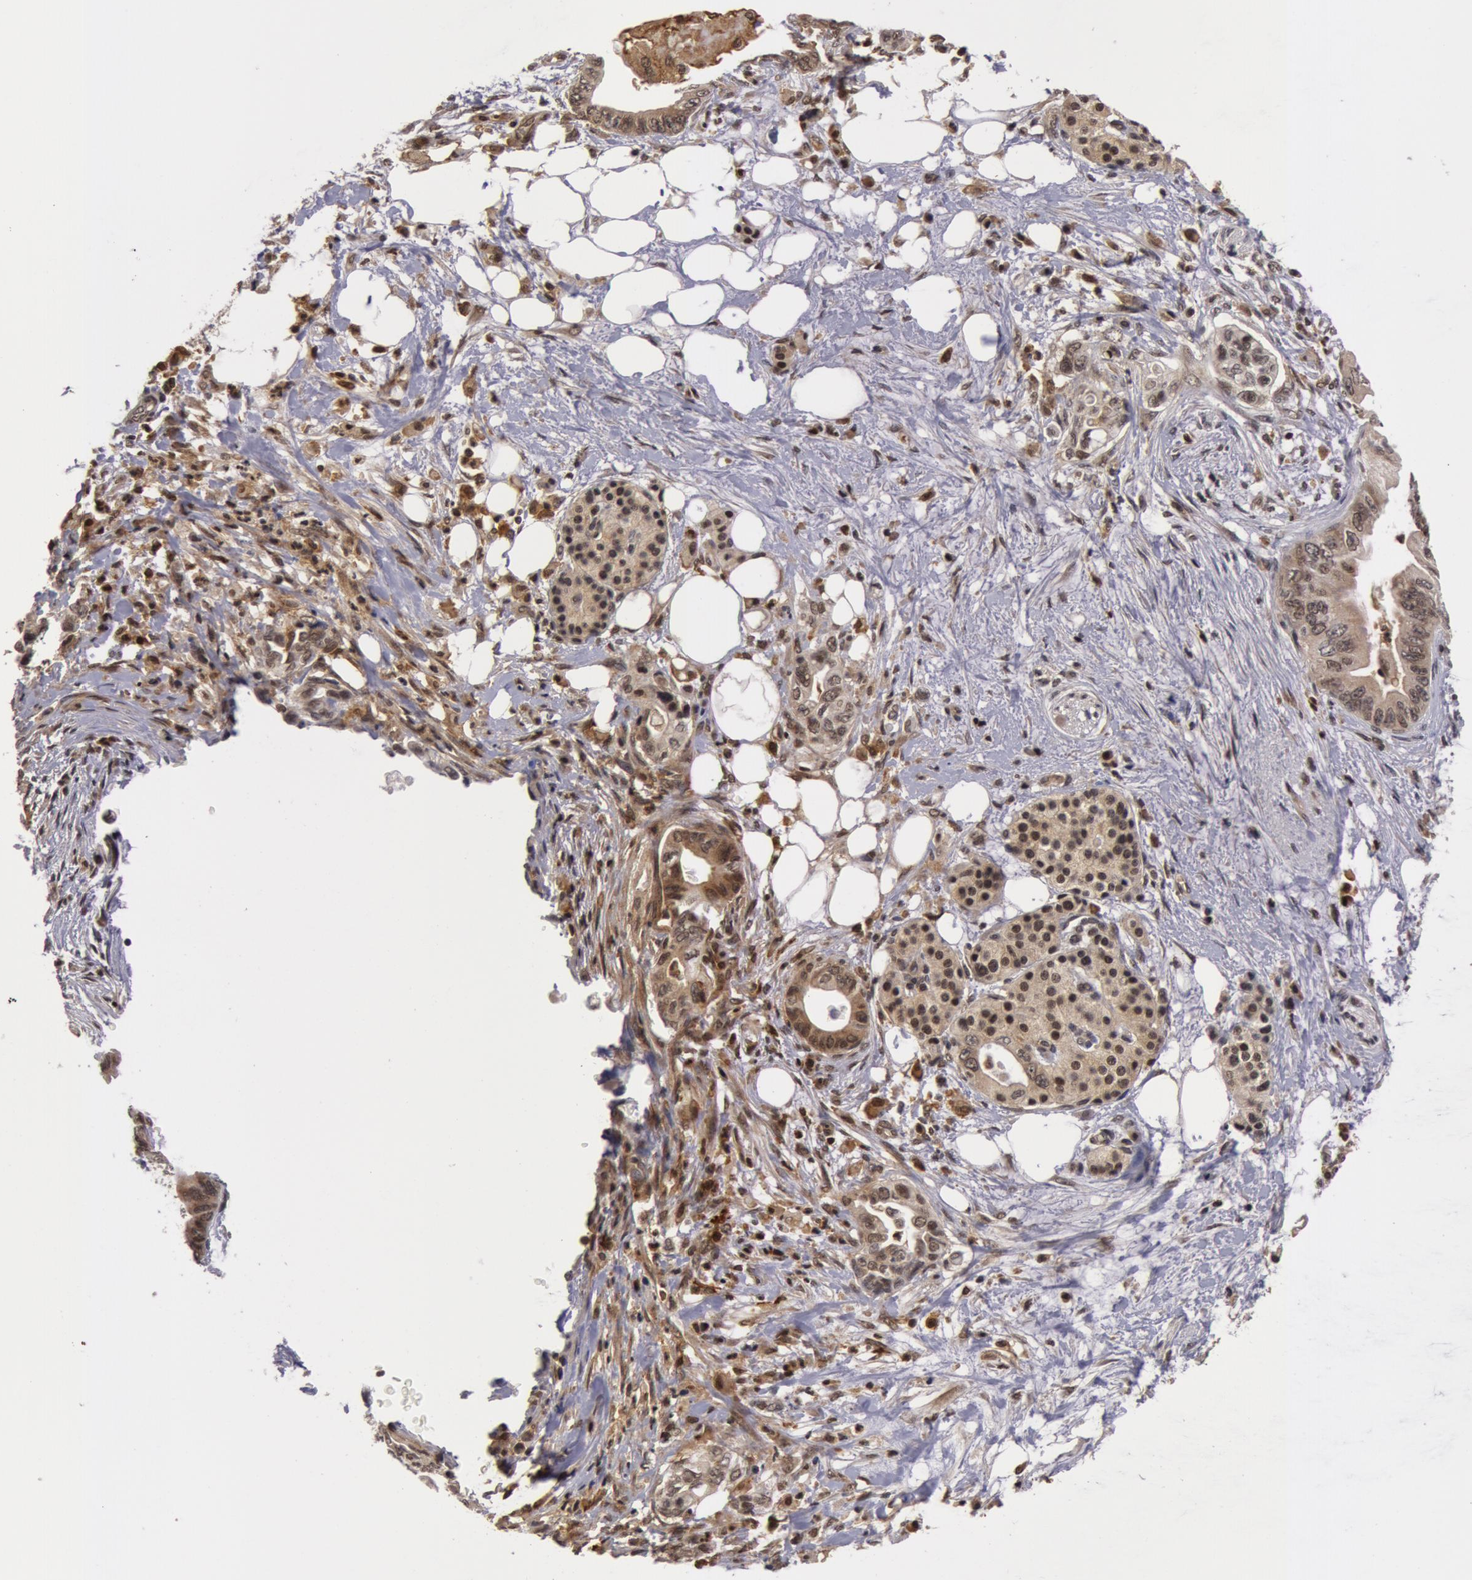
{"staining": {"intensity": "weak", "quantity": "25%-75%", "location": "nuclear"}, "tissue": "pancreatic cancer", "cell_type": "Tumor cells", "image_type": "cancer", "snomed": [{"axis": "morphology", "description": "Adenocarcinoma, NOS"}, {"axis": "topography", "description": "Pancreas"}], "caption": "Tumor cells demonstrate low levels of weak nuclear positivity in about 25%-75% of cells in pancreatic cancer (adenocarcinoma).", "gene": "ZNF350", "patient": {"sex": "female", "age": 66}}